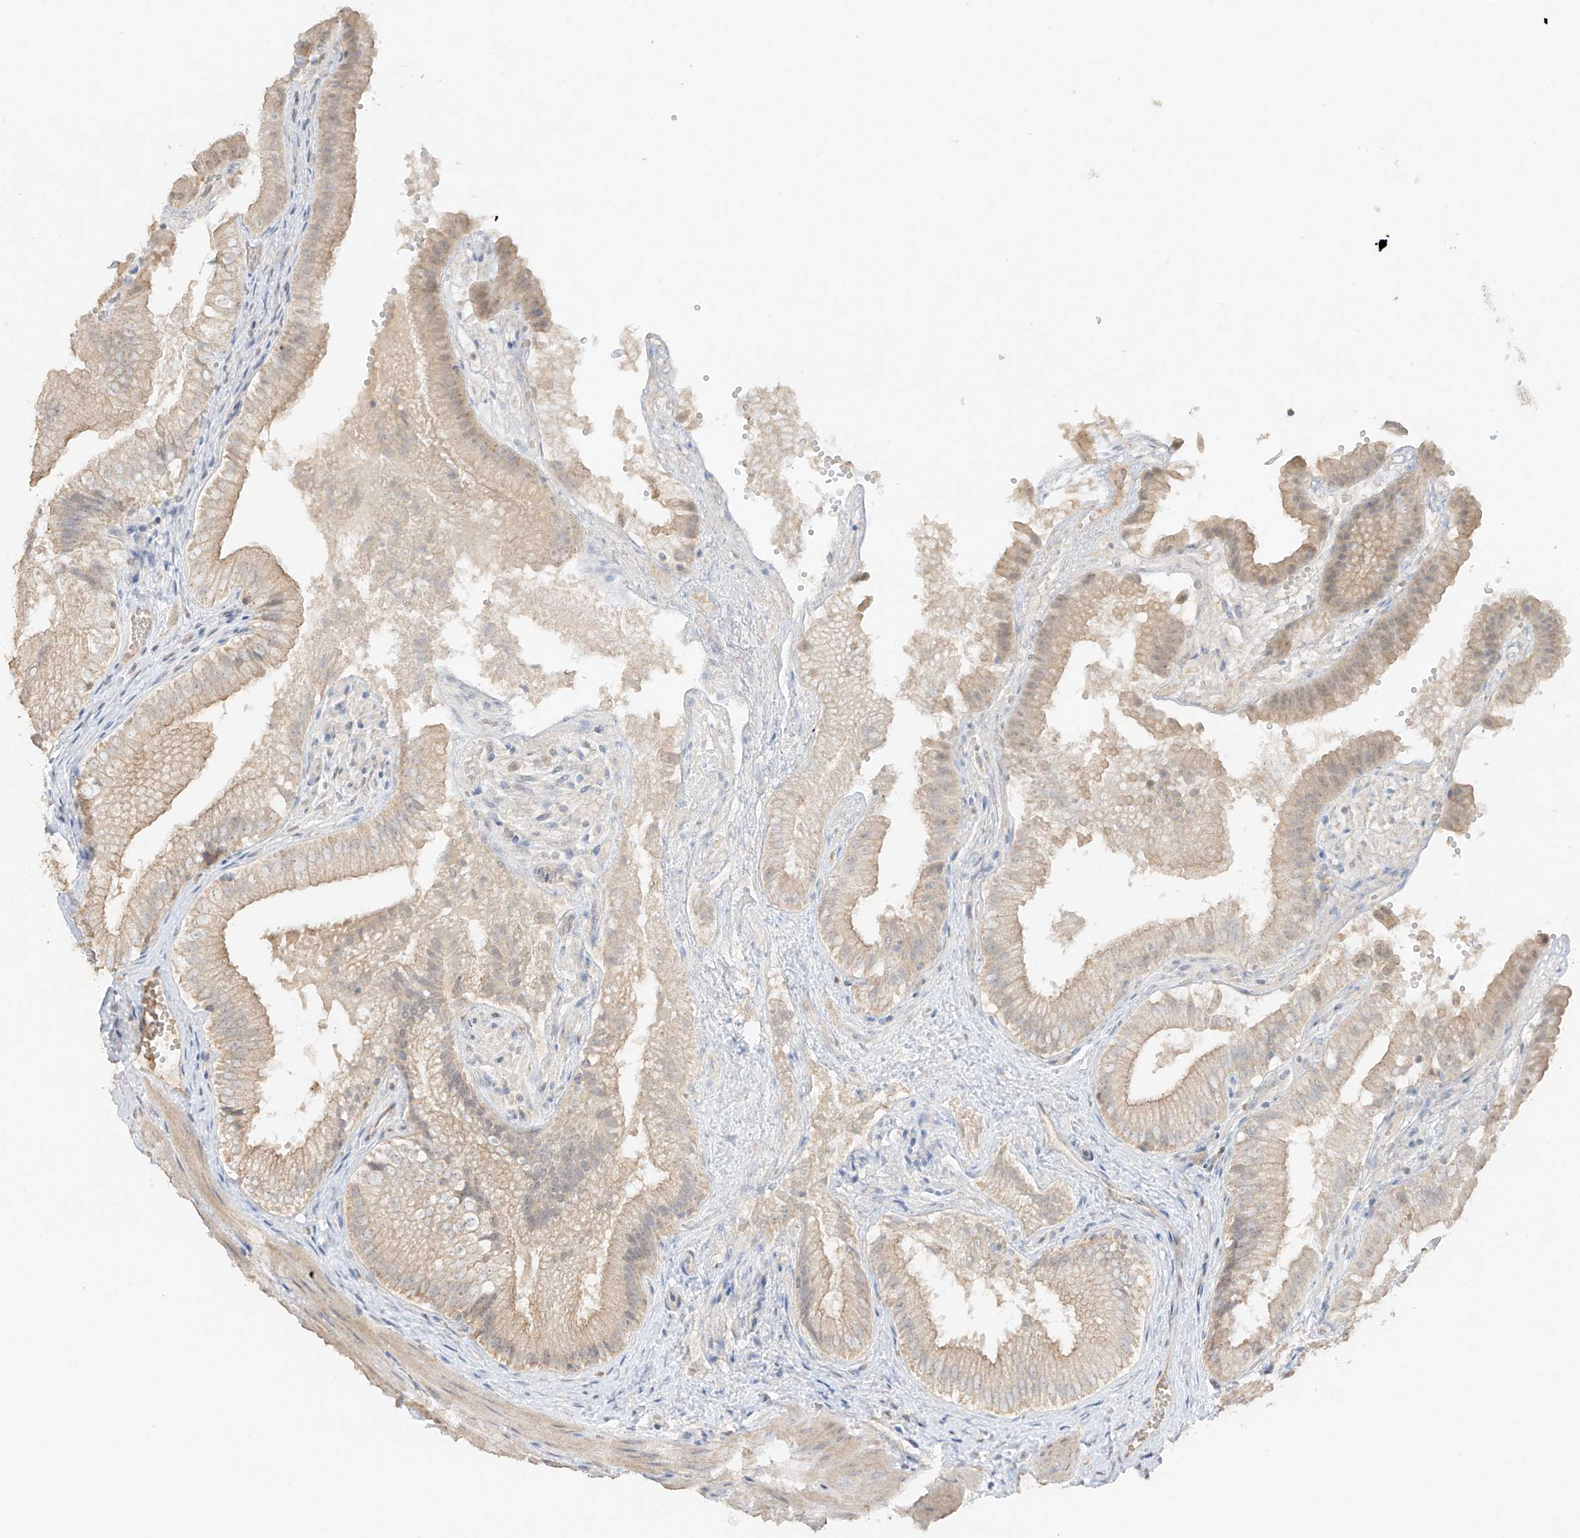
{"staining": {"intensity": "weak", "quantity": ">75%", "location": "cytoplasmic/membranous,nuclear"}, "tissue": "gallbladder", "cell_type": "Glandular cells", "image_type": "normal", "snomed": [{"axis": "morphology", "description": "Normal tissue, NOS"}, {"axis": "topography", "description": "Gallbladder"}], "caption": "Protein positivity by IHC demonstrates weak cytoplasmic/membranous,nuclear staining in about >75% of glandular cells in unremarkable gallbladder. (Stains: DAB in brown, nuclei in blue, Microscopy: brightfield microscopy at high magnification).", "gene": "ZBTB41", "patient": {"sex": "female", "age": 30}}